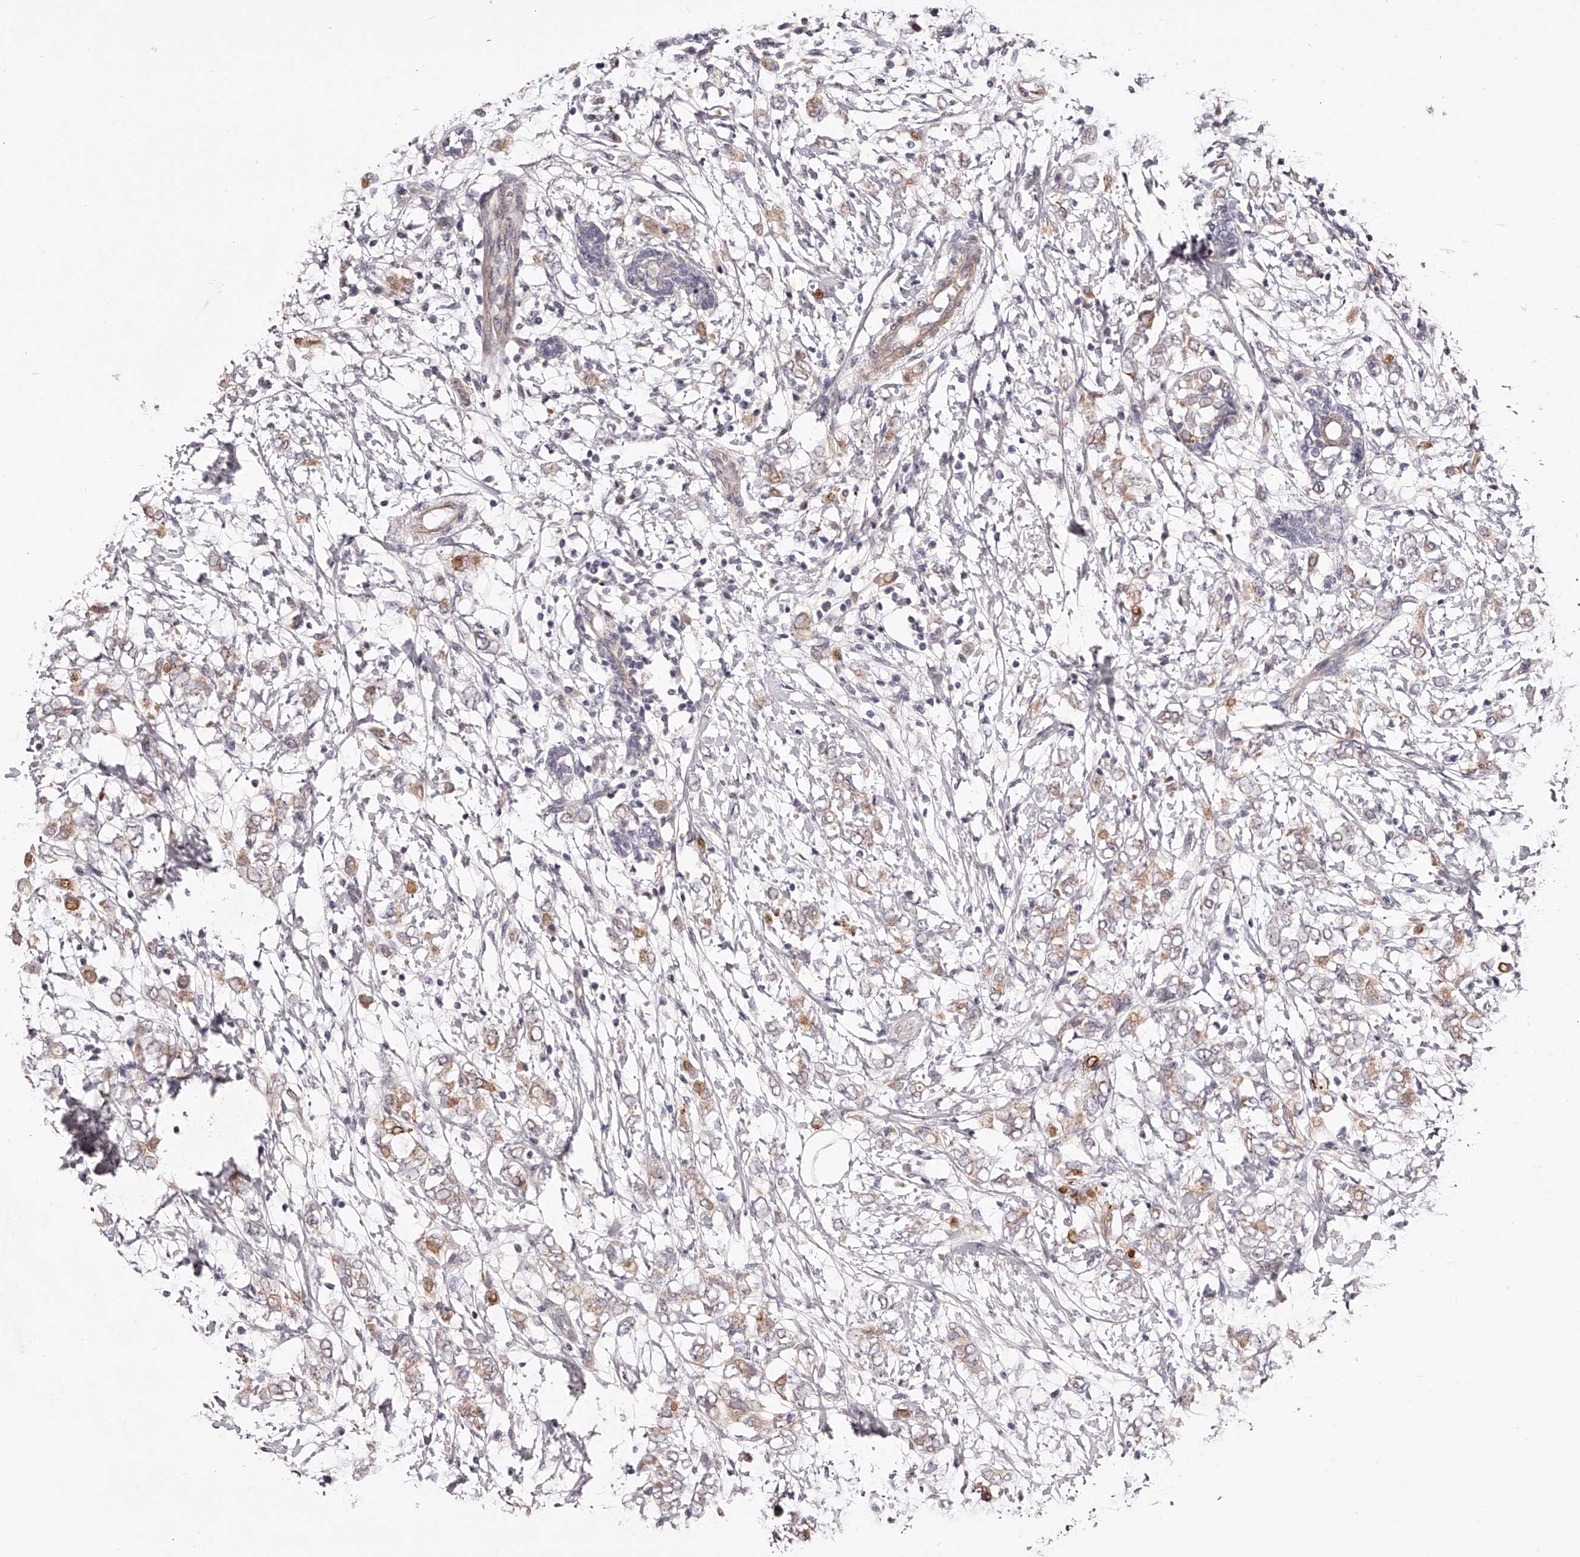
{"staining": {"intensity": "weak", "quantity": "25%-75%", "location": "cytoplasmic/membranous"}, "tissue": "breast cancer", "cell_type": "Tumor cells", "image_type": "cancer", "snomed": [{"axis": "morphology", "description": "Normal tissue, NOS"}, {"axis": "morphology", "description": "Lobular carcinoma"}, {"axis": "topography", "description": "Breast"}], "caption": "Immunohistochemistry image of neoplastic tissue: human breast cancer (lobular carcinoma) stained using immunohistochemistry (IHC) displays low levels of weak protein expression localized specifically in the cytoplasmic/membranous of tumor cells, appearing as a cytoplasmic/membranous brown color.", "gene": "ODF2L", "patient": {"sex": "female", "age": 47}}